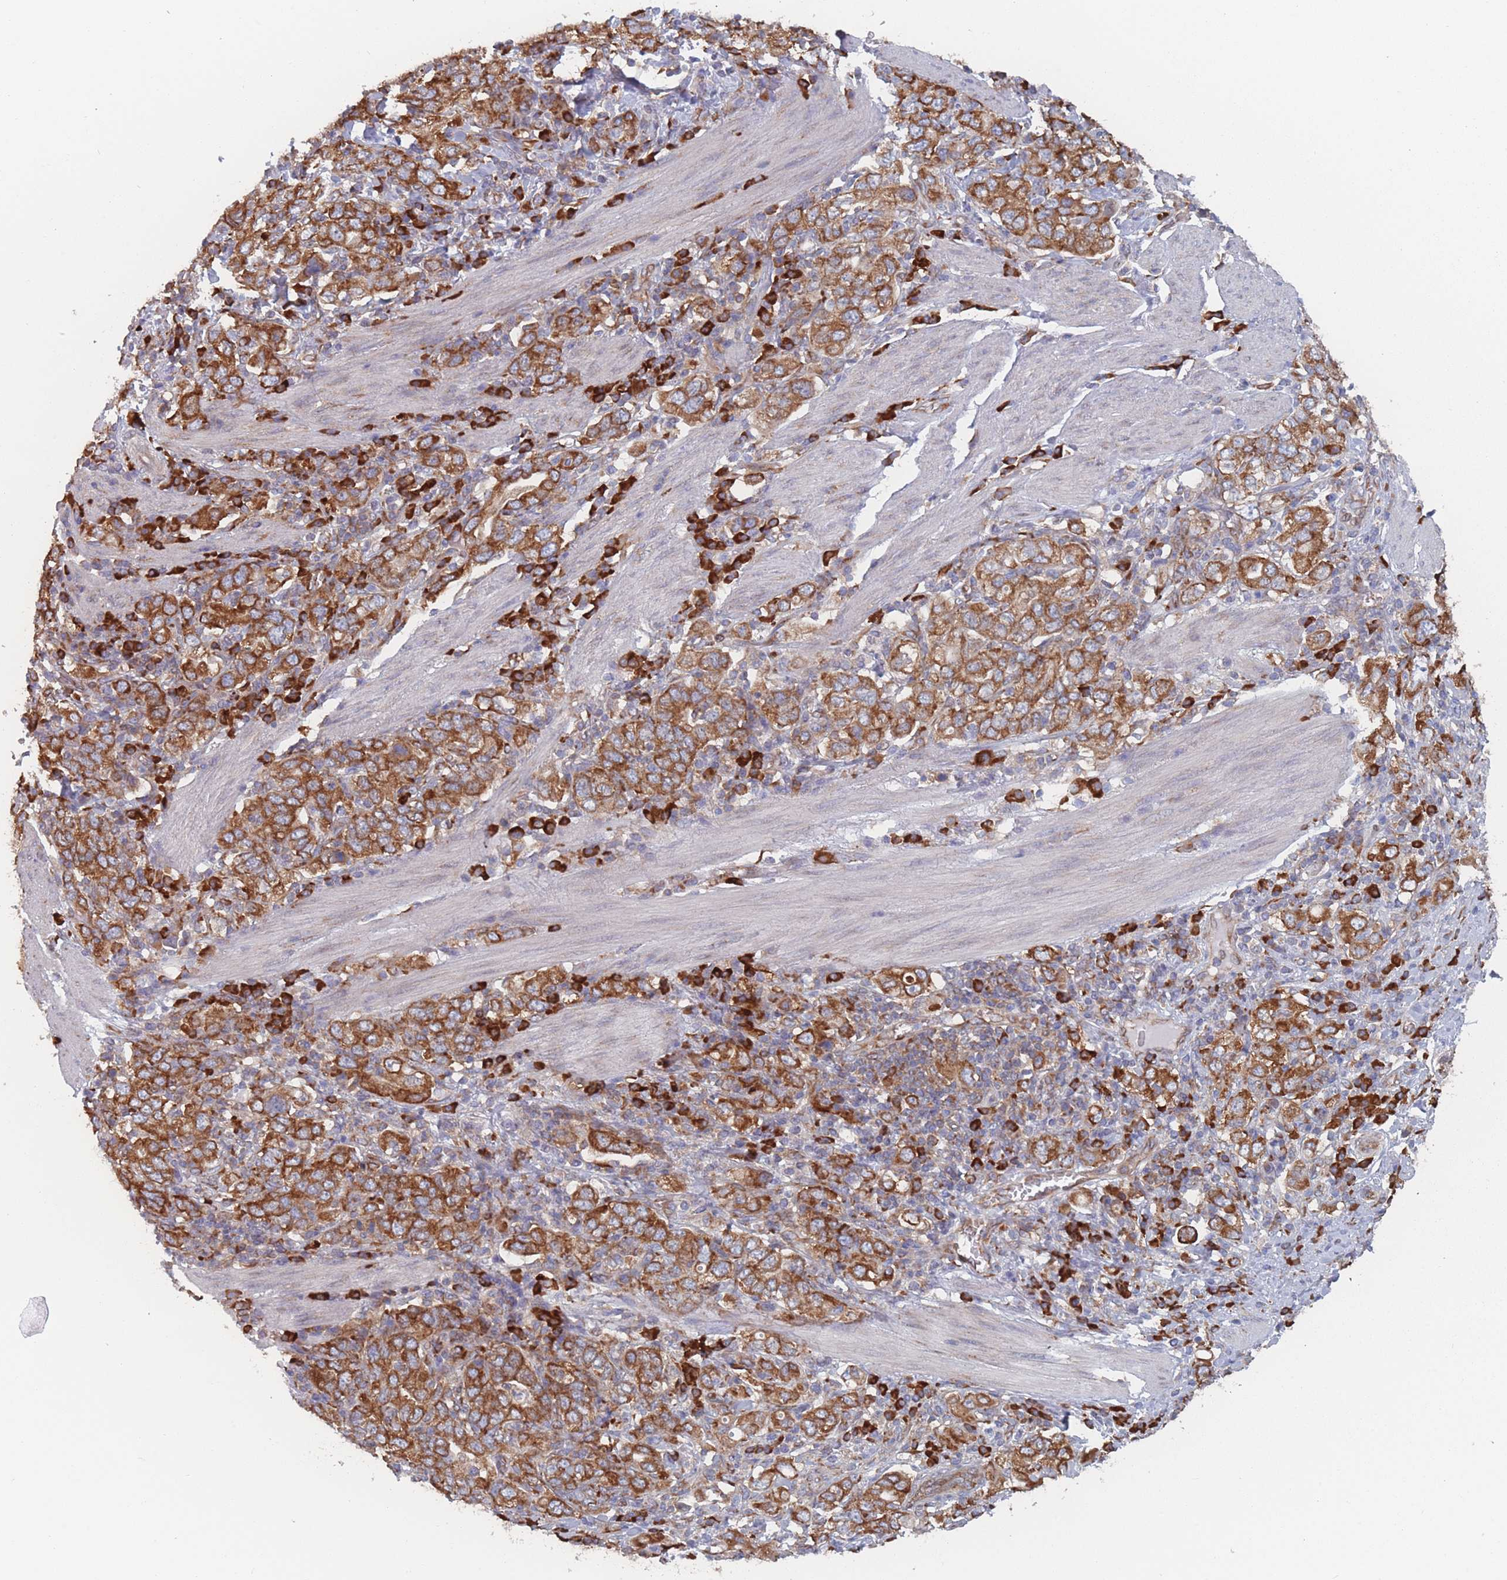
{"staining": {"intensity": "strong", "quantity": ">75%", "location": "cytoplasmic/membranous"}, "tissue": "stomach cancer", "cell_type": "Tumor cells", "image_type": "cancer", "snomed": [{"axis": "morphology", "description": "Adenocarcinoma, NOS"}, {"axis": "topography", "description": "Stomach, upper"}, {"axis": "topography", "description": "Stomach"}], "caption": "The micrograph reveals staining of stomach cancer, revealing strong cytoplasmic/membranous protein expression (brown color) within tumor cells.", "gene": "EEF1B2", "patient": {"sex": "male", "age": 62}}